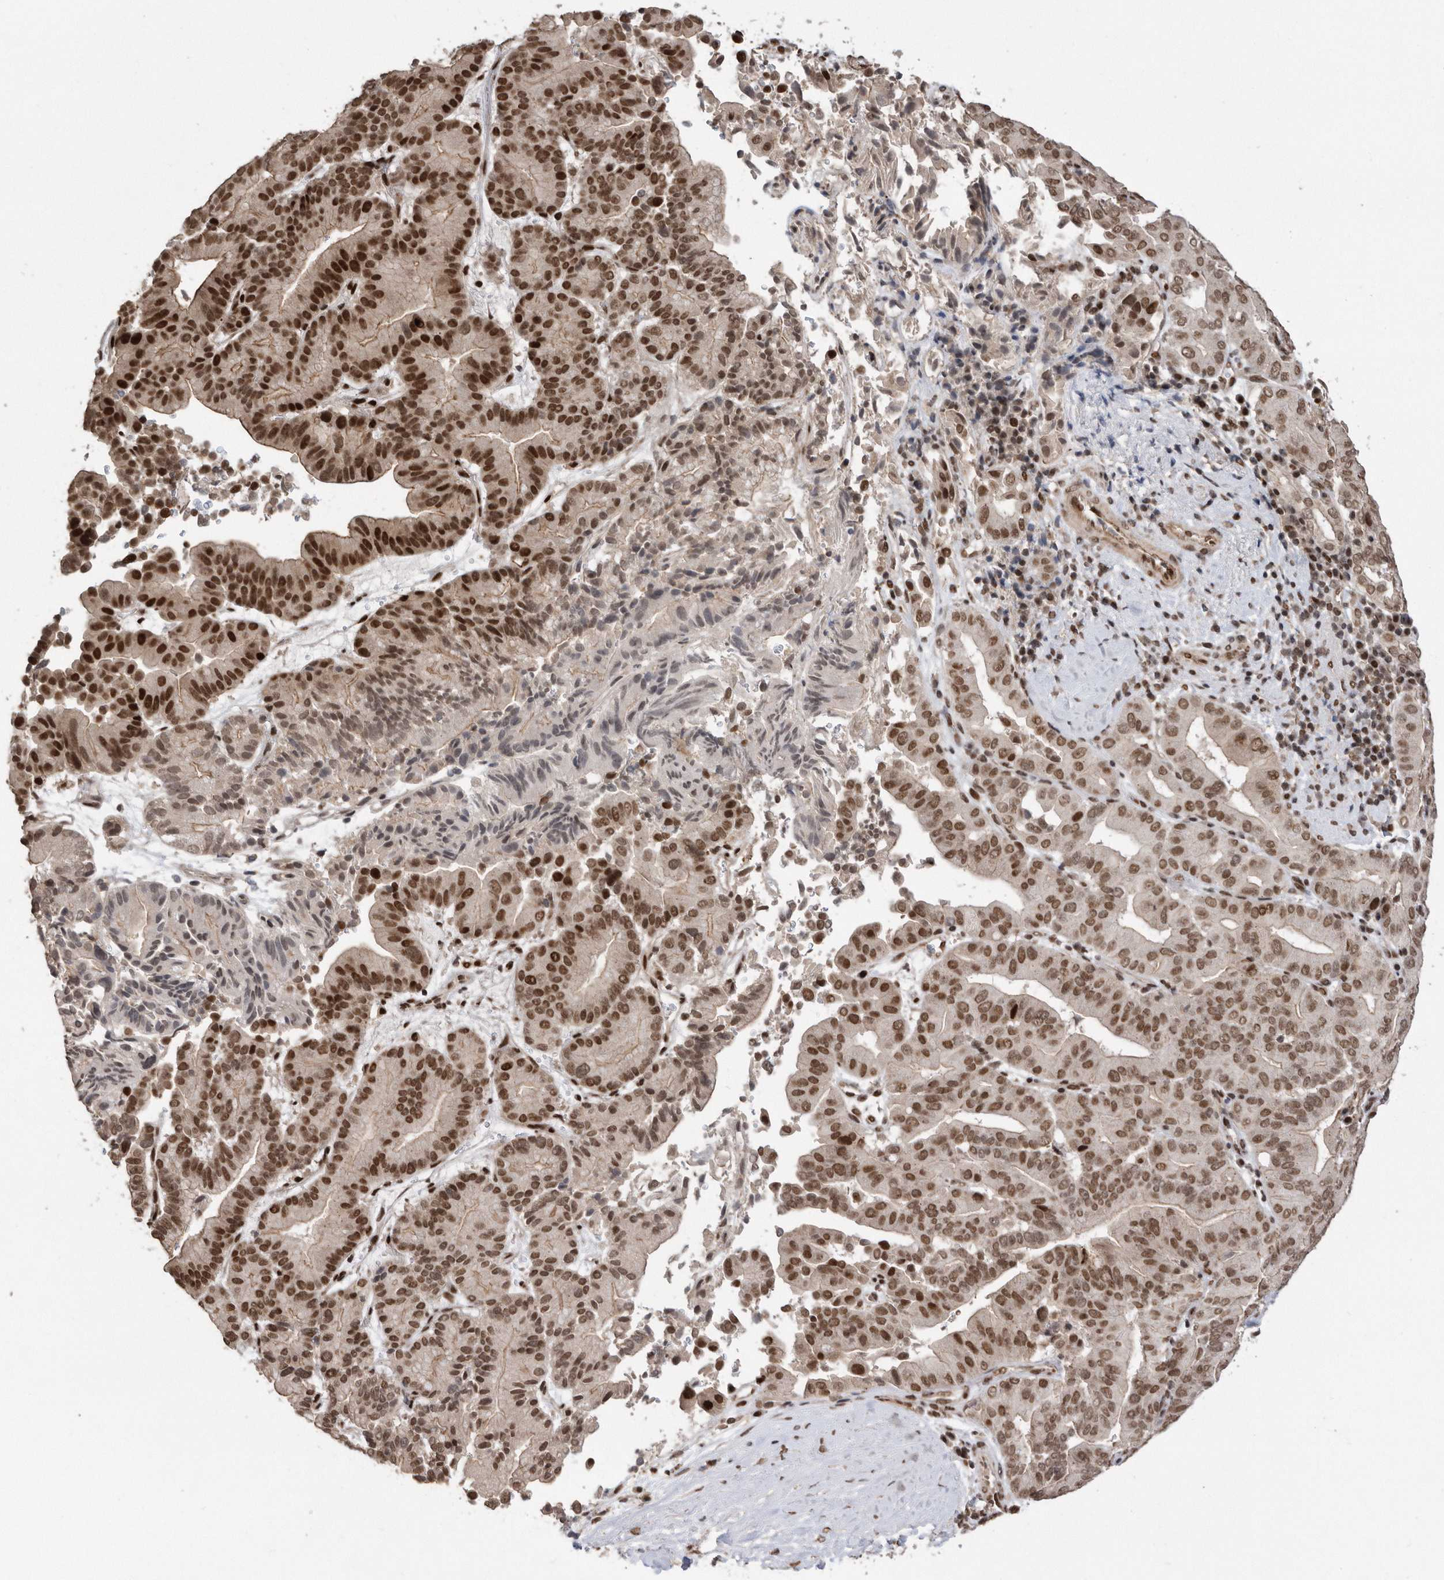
{"staining": {"intensity": "strong", "quantity": ">75%", "location": "nuclear"}, "tissue": "liver cancer", "cell_type": "Tumor cells", "image_type": "cancer", "snomed": [{"axis": "morphology", "description": "Cholangiocarcinoma"}, {"axis": "topography", "description": "Liver"}], "caption": "Liver cholangiocarcinoma stained with DAB immunohistochemistry reveals high levels of strong nuclear expression in approximately >75% of tumor cells.", "gene": "TDRD3", "patient": {"sex": "female", "age": 75}}